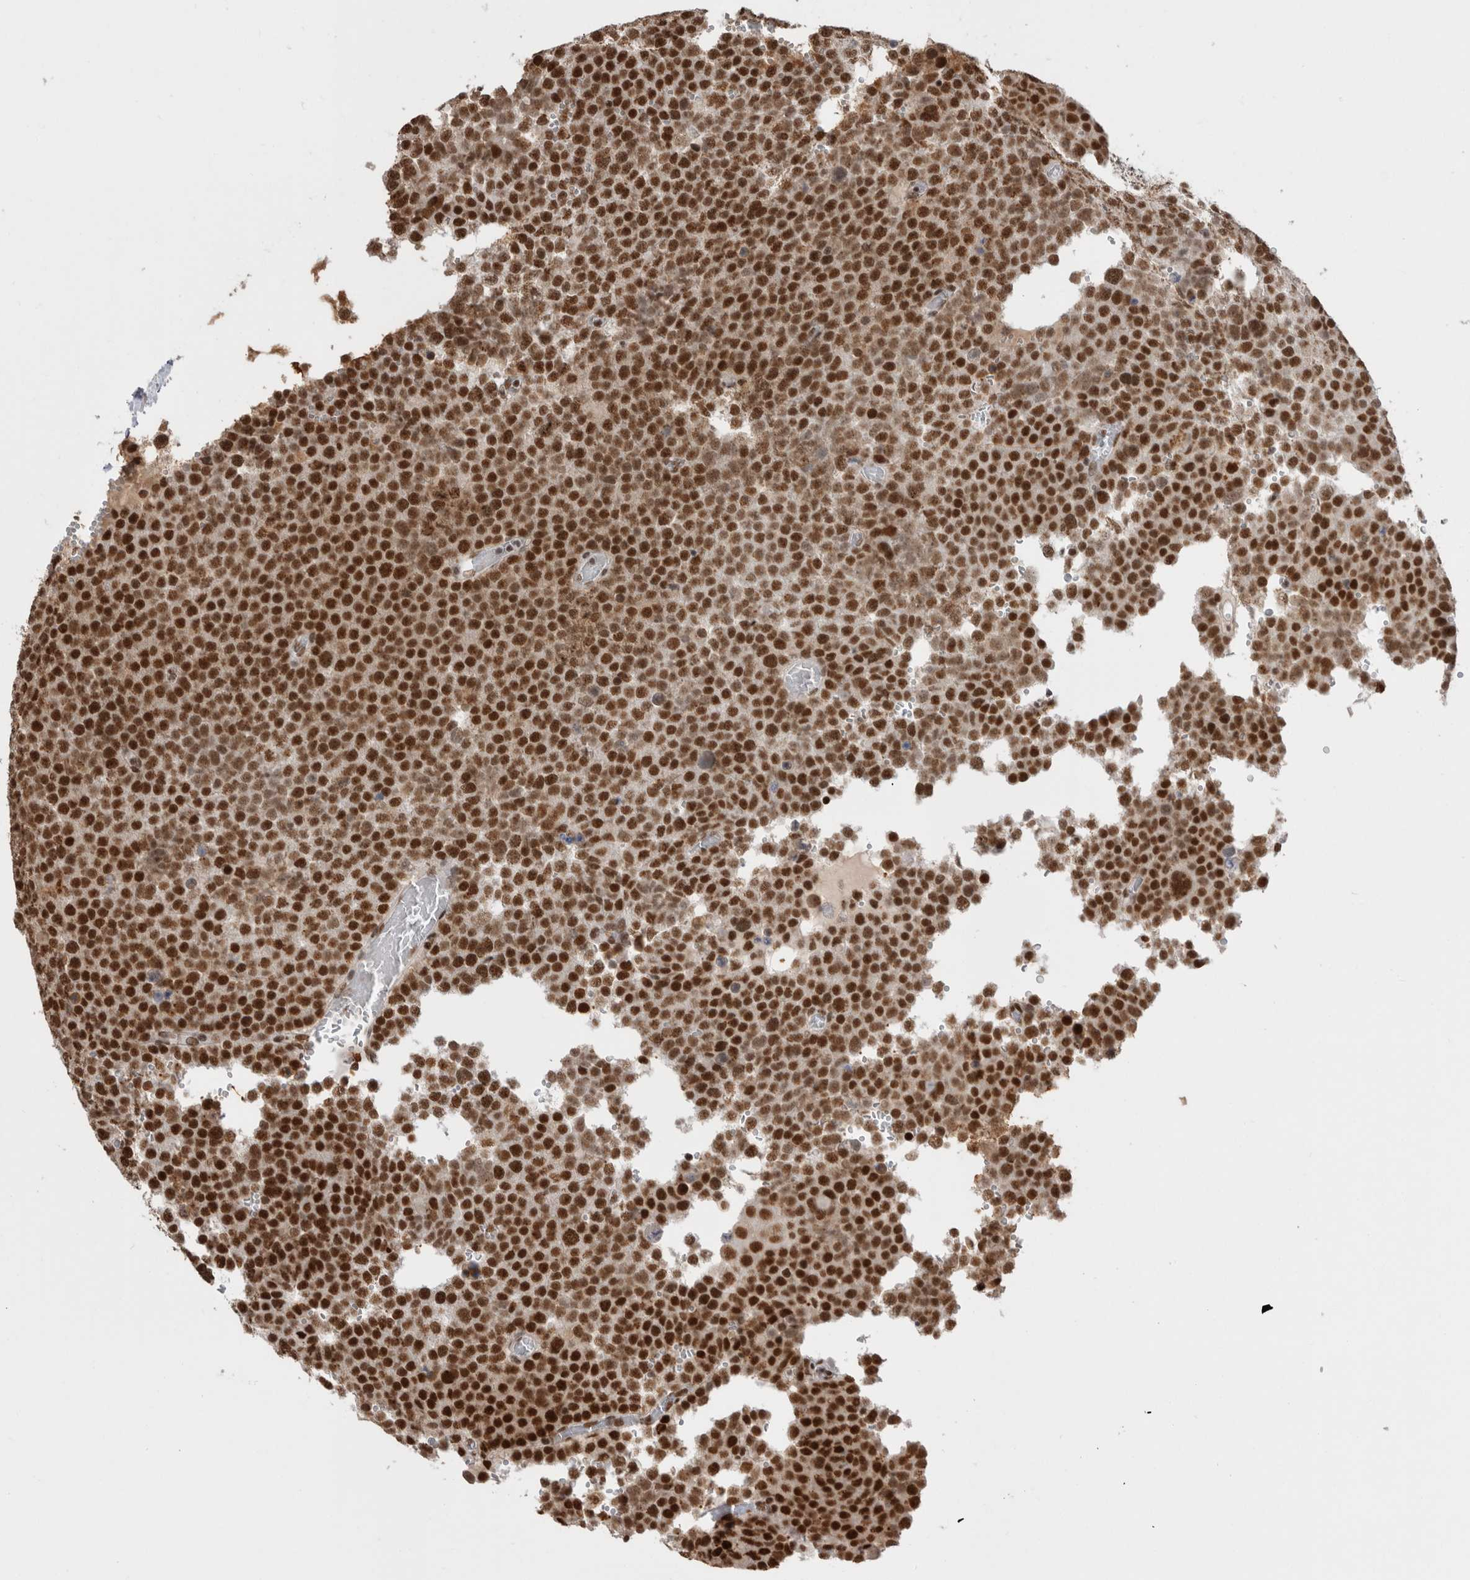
{"staining": {"intensity": "strong", "quantity": ">75%", "location": "nuclear"}, "tissue": "testis cancer", "cell_type": "Tumor cells", "image_type": "cancer", "snomed": [{"axis": "morphology", "description": "Seminoma, NOS"}, {"axis": "topography", "description": "Testis"}], "caption": "Testis cancer stained for a protein (brown) exhibits strong nuclear positive expression in about >75% of tumor cells.", "gene": "EYA2", "patient": {"sex": "male", "age": 71}}